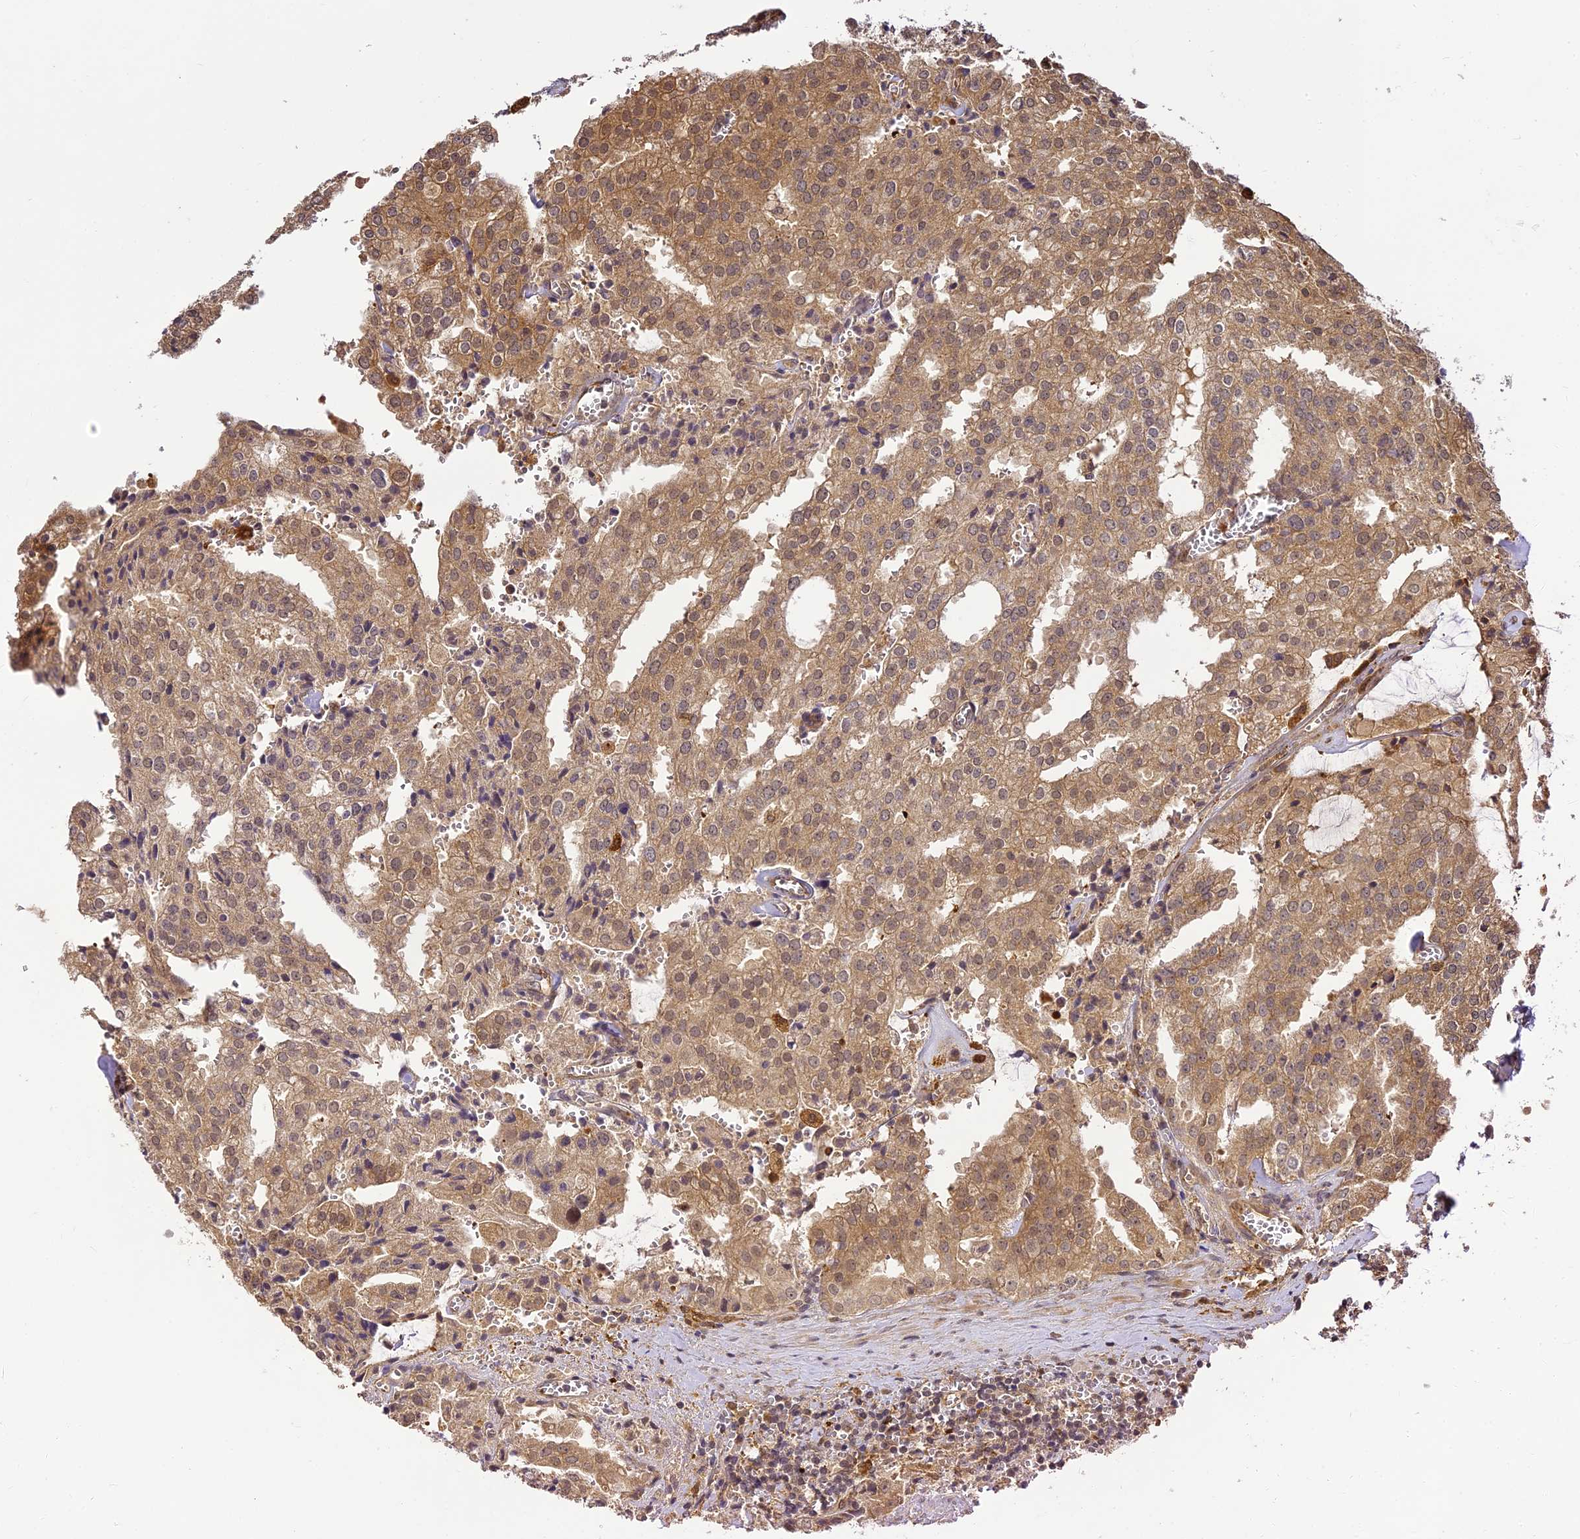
{"staining": {"intensity": "moderate", "quantity": ">75%", "location": "cytoplasmic/membranous,nuclear"}, "tissue": "prostate cancer", "cell_type": "Tumor cells", "image_type": "cancer", "snomed": [{"axis": "morphology", "description": "Adenocarcinoma, High grade"}, {"axis": "topography", "description": "Prostate"}], "caption": "The image reveals staining of prostate cancer, revealing moderate cytoplasmic/membranous and nuclear protein expression (brown color) within tumor cells.", "gene": "BCDIN3D", "patient": {"sex": "male", "age": 68}}